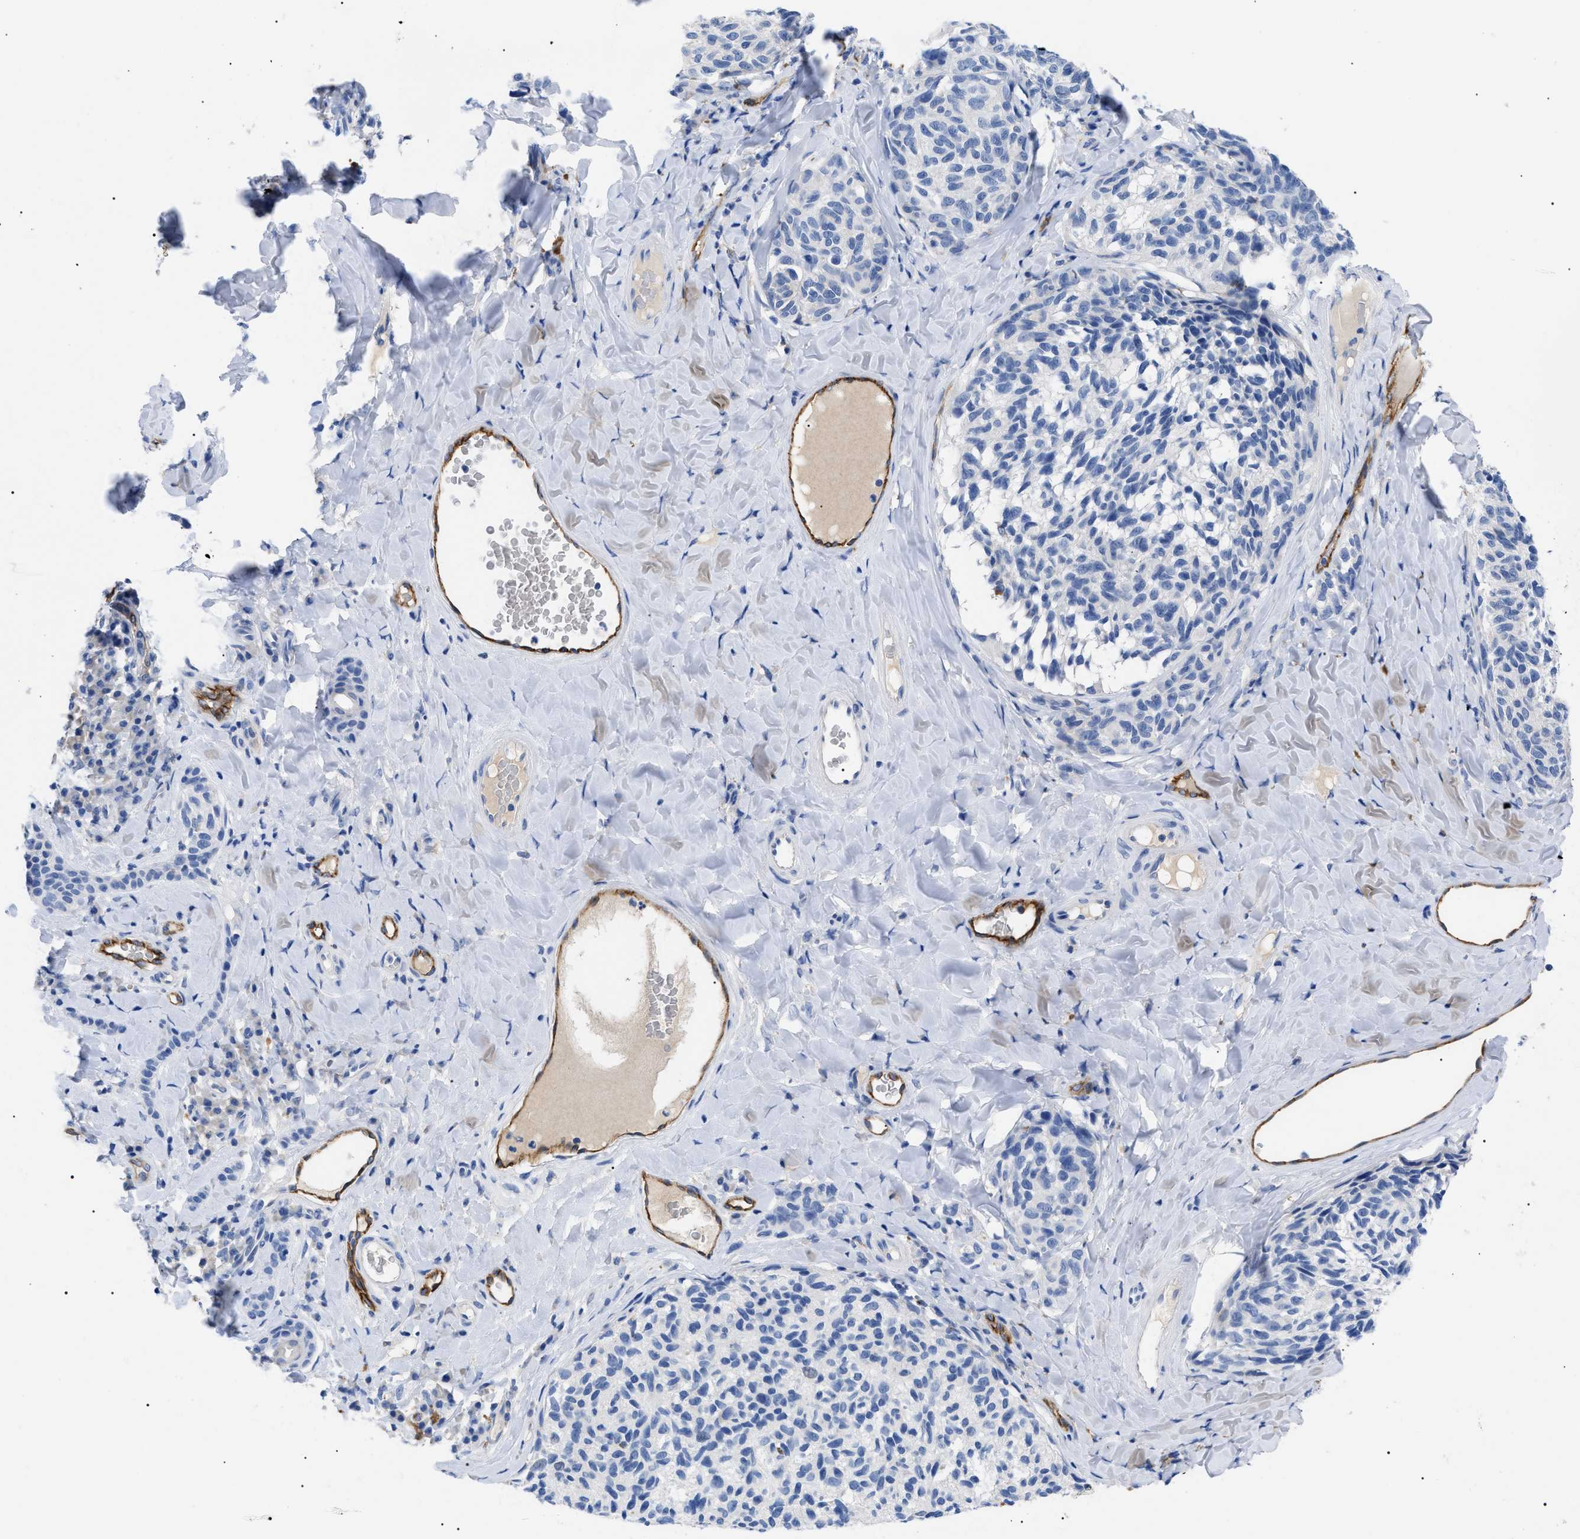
{"staining": {"intensity": "negative", "quantity": "none", "location": "none"}, "tissue": "melanoma", "cell_type": "Tumor cells", "image_type": "cancer", "snomed": [{"axis": "morphology", "description": "Malignant melanoma, NOS"}, {"axis": "topography", "description": "Skin"}], "caption": "There is no significant positivity in tumor cells of melanoma.", "gene": "ACKR1", "patient": {"sex": "female", "age": 73}}